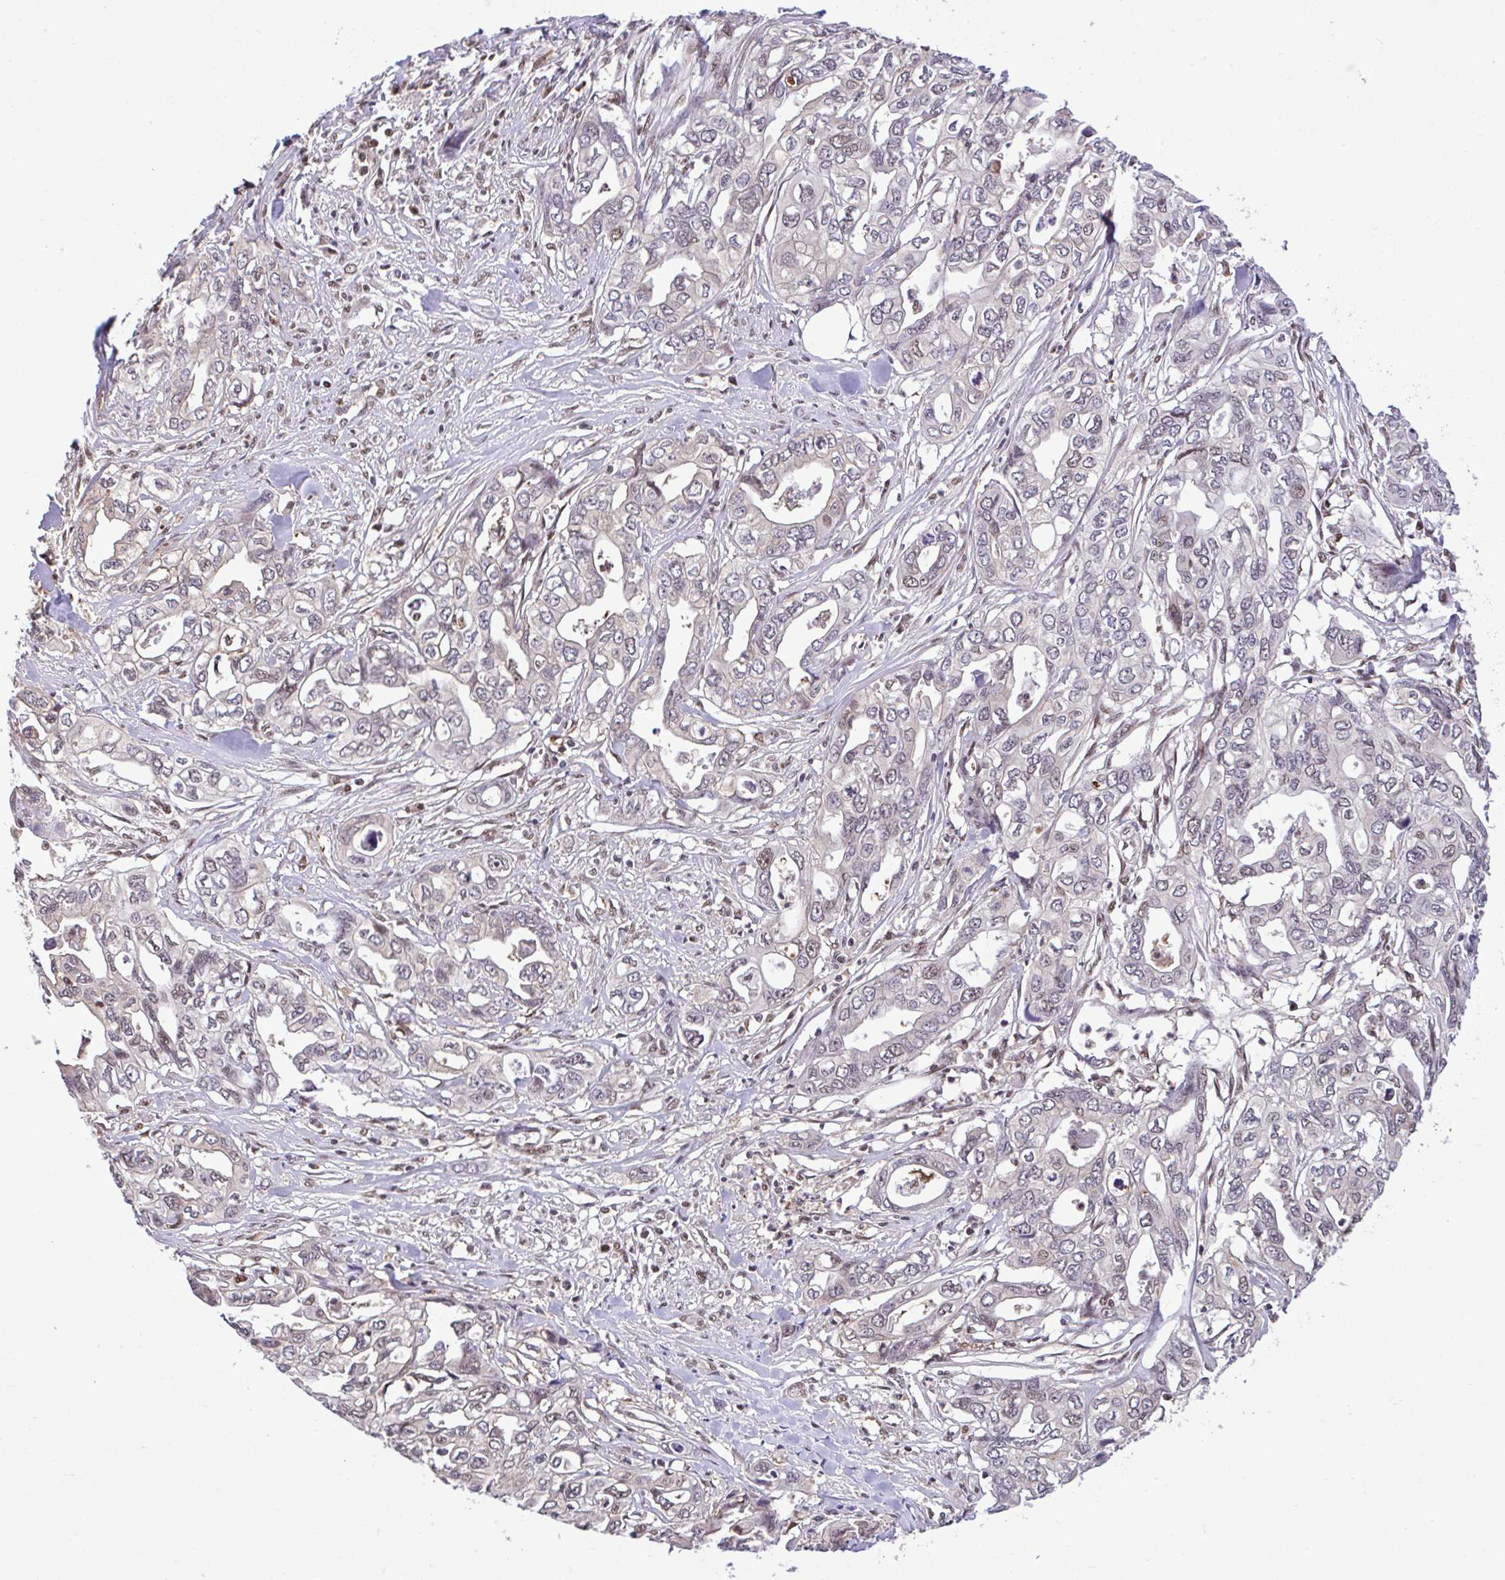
{"staining": {"intensity": "weak", "quantity": "25%-75%", "location": "nuclear"}, "tissue": "pancreatic cancer", "cell_type": "Tumor cells", "image_type": "cancer", "snomed": [{"axis": "morphology", "description": "Adenocarcinoma, NOS"}, {"axis": "topography", "description": "Pancreas"}], "caption": "The photomicrograph shows a brown stain indicating the presence of a protein in the nuclear of tumor cells in adenocarcinoma (pancreatic).", "gene": "GLIS3", "patient": {"sex": "male", "age": 68}}